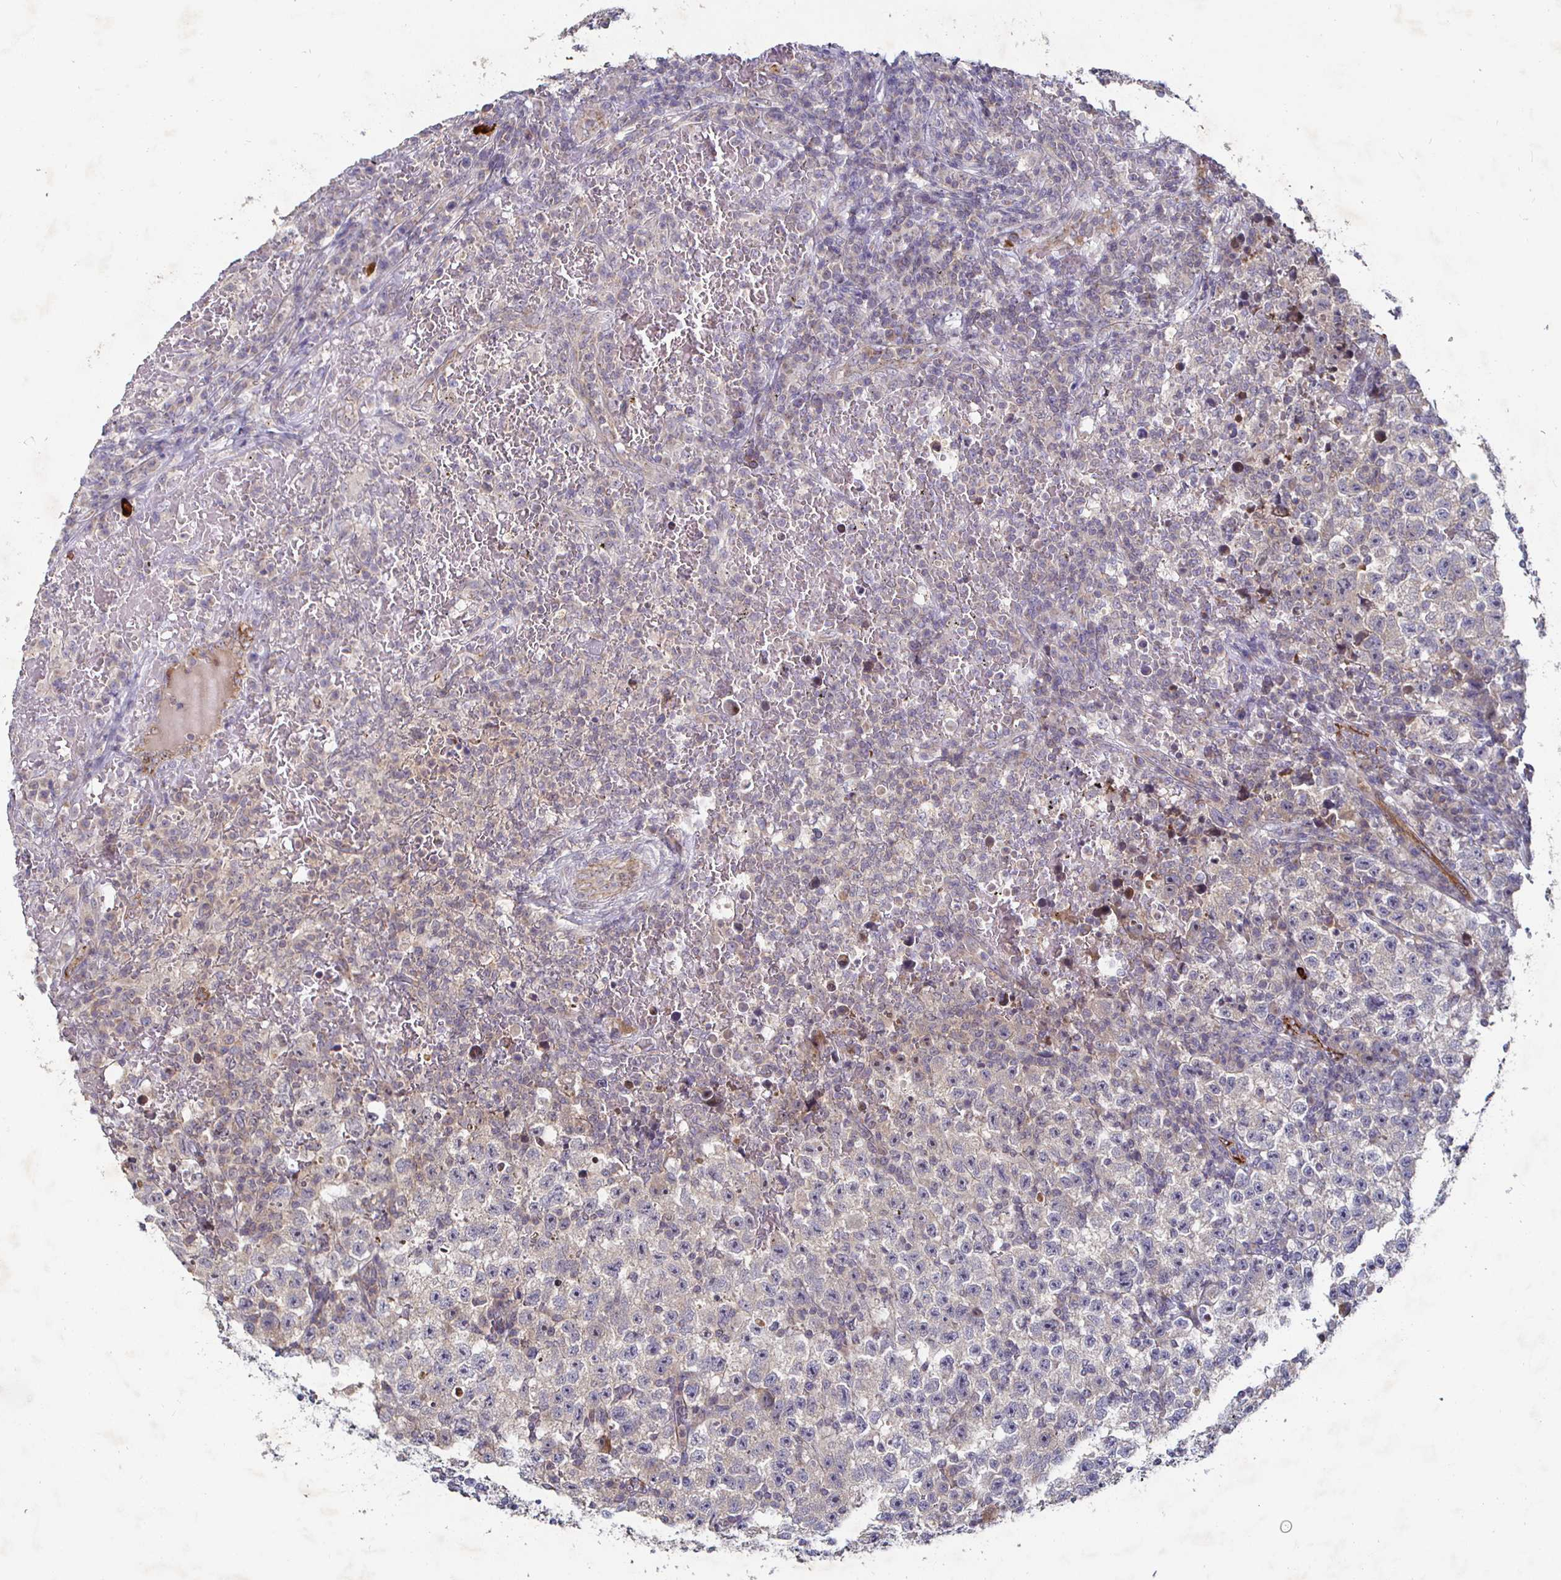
{"staining": {"intensity": "weak", "quantity": "<25%", "location": "cytoplasmic/membranous"}, "tissue": "testis cancer", "cell_type": "Tumor cells", "image_type": "cancer", "snomed": [{"axis": "morphology", "description": "Seminoma, NOS"}, {"axis": "topography", "description": "Testis"}], "caption": "Tumor cells show no significant expression in seminoma (testis).", "gene": "NRSN1", "patient": {"sex": "male", "age": 22}}